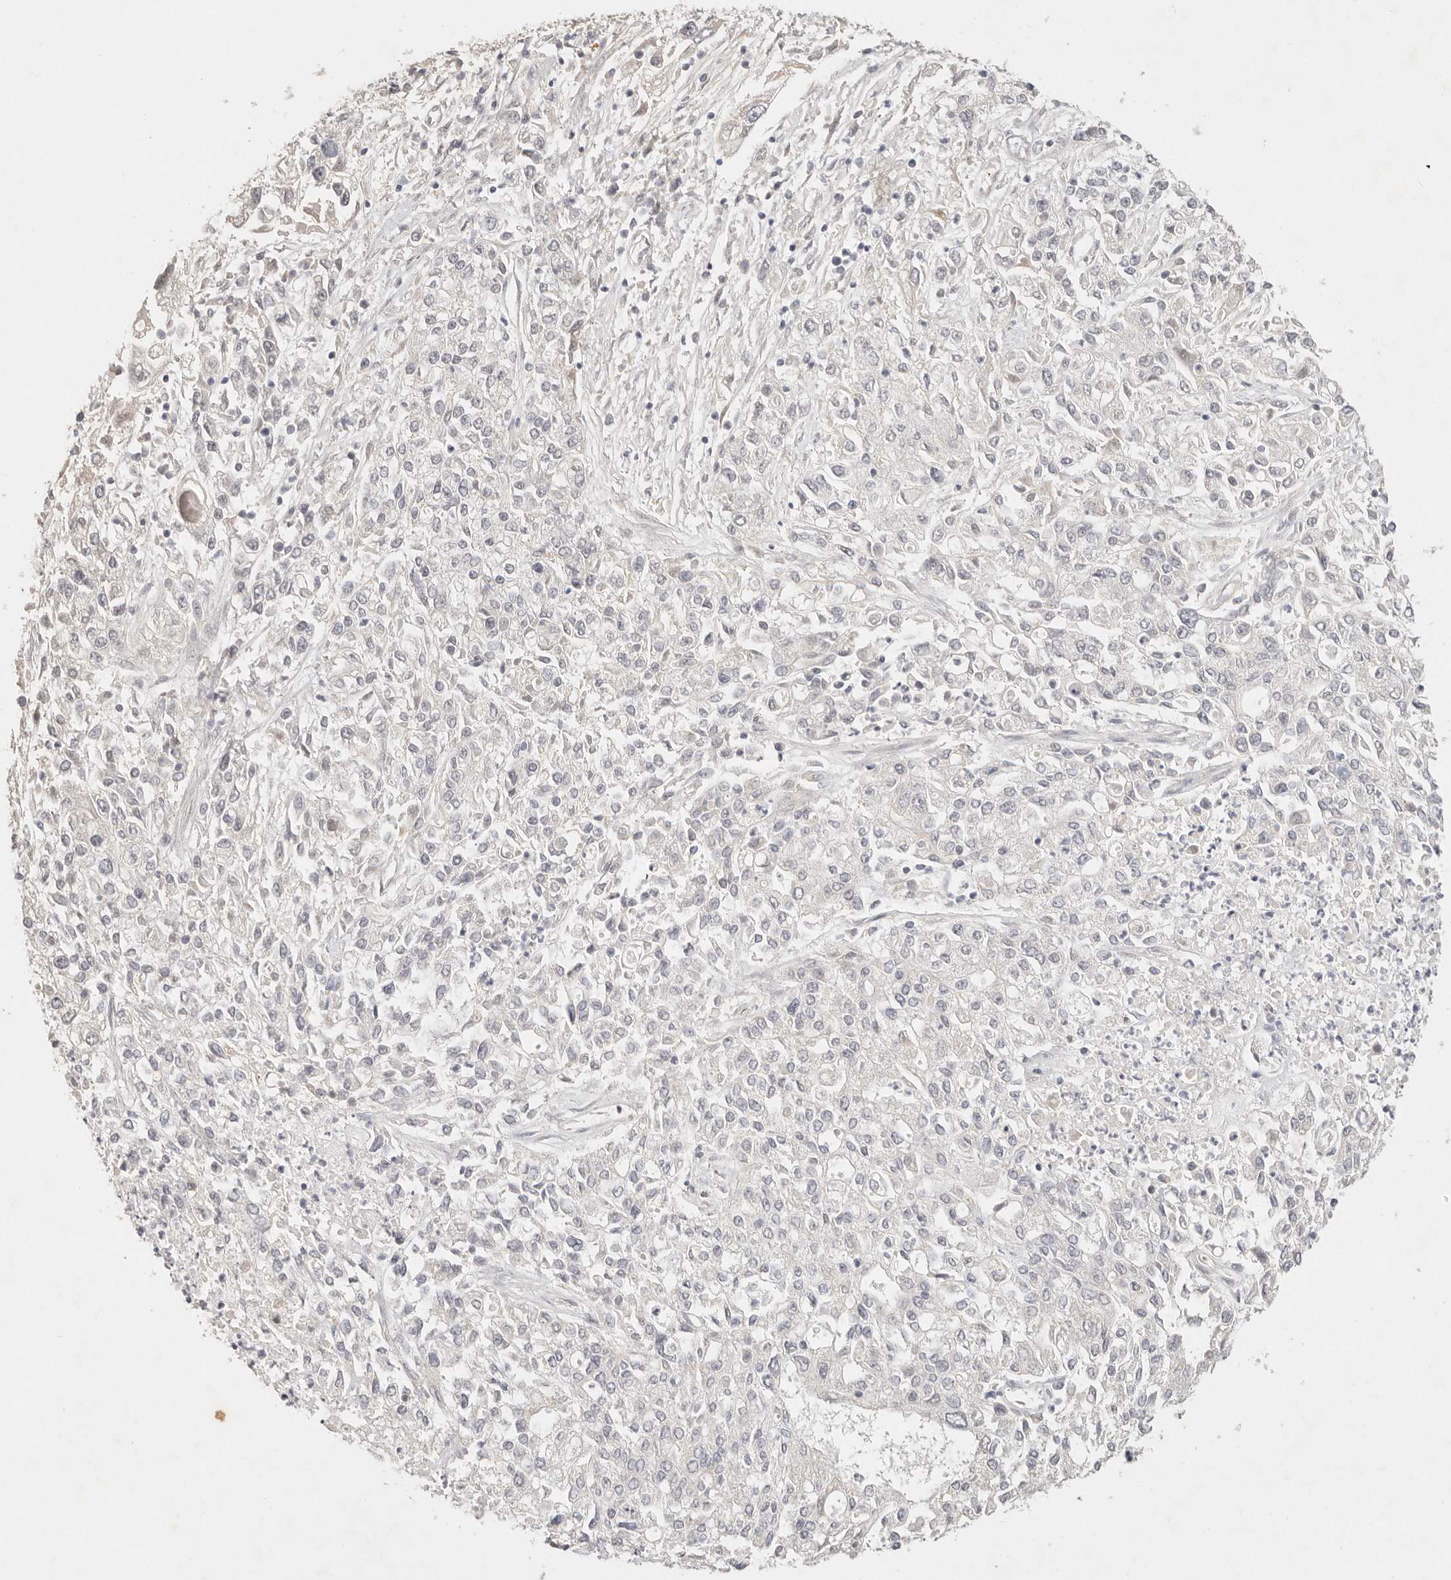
{"staining": {"intensity": "negative", "quantity": "none", "location": "none"}, "tissue": "endometrial cancer", "cell_type": "Tumor cells", "image_type": "cancer", "snomed": [{"axis": "morphology", "description": "Adenocarcinoma, NOS"}, {"axis": "topography", "description": "Endometrium"}], "caption": "This is a photomicrograph of immunohistochemistry (IHC) staining of endometrial cancer, which shows no positivity in tumor cells.", "gene": "GPR156", "patient": {"sex": "female", "age": 49}}